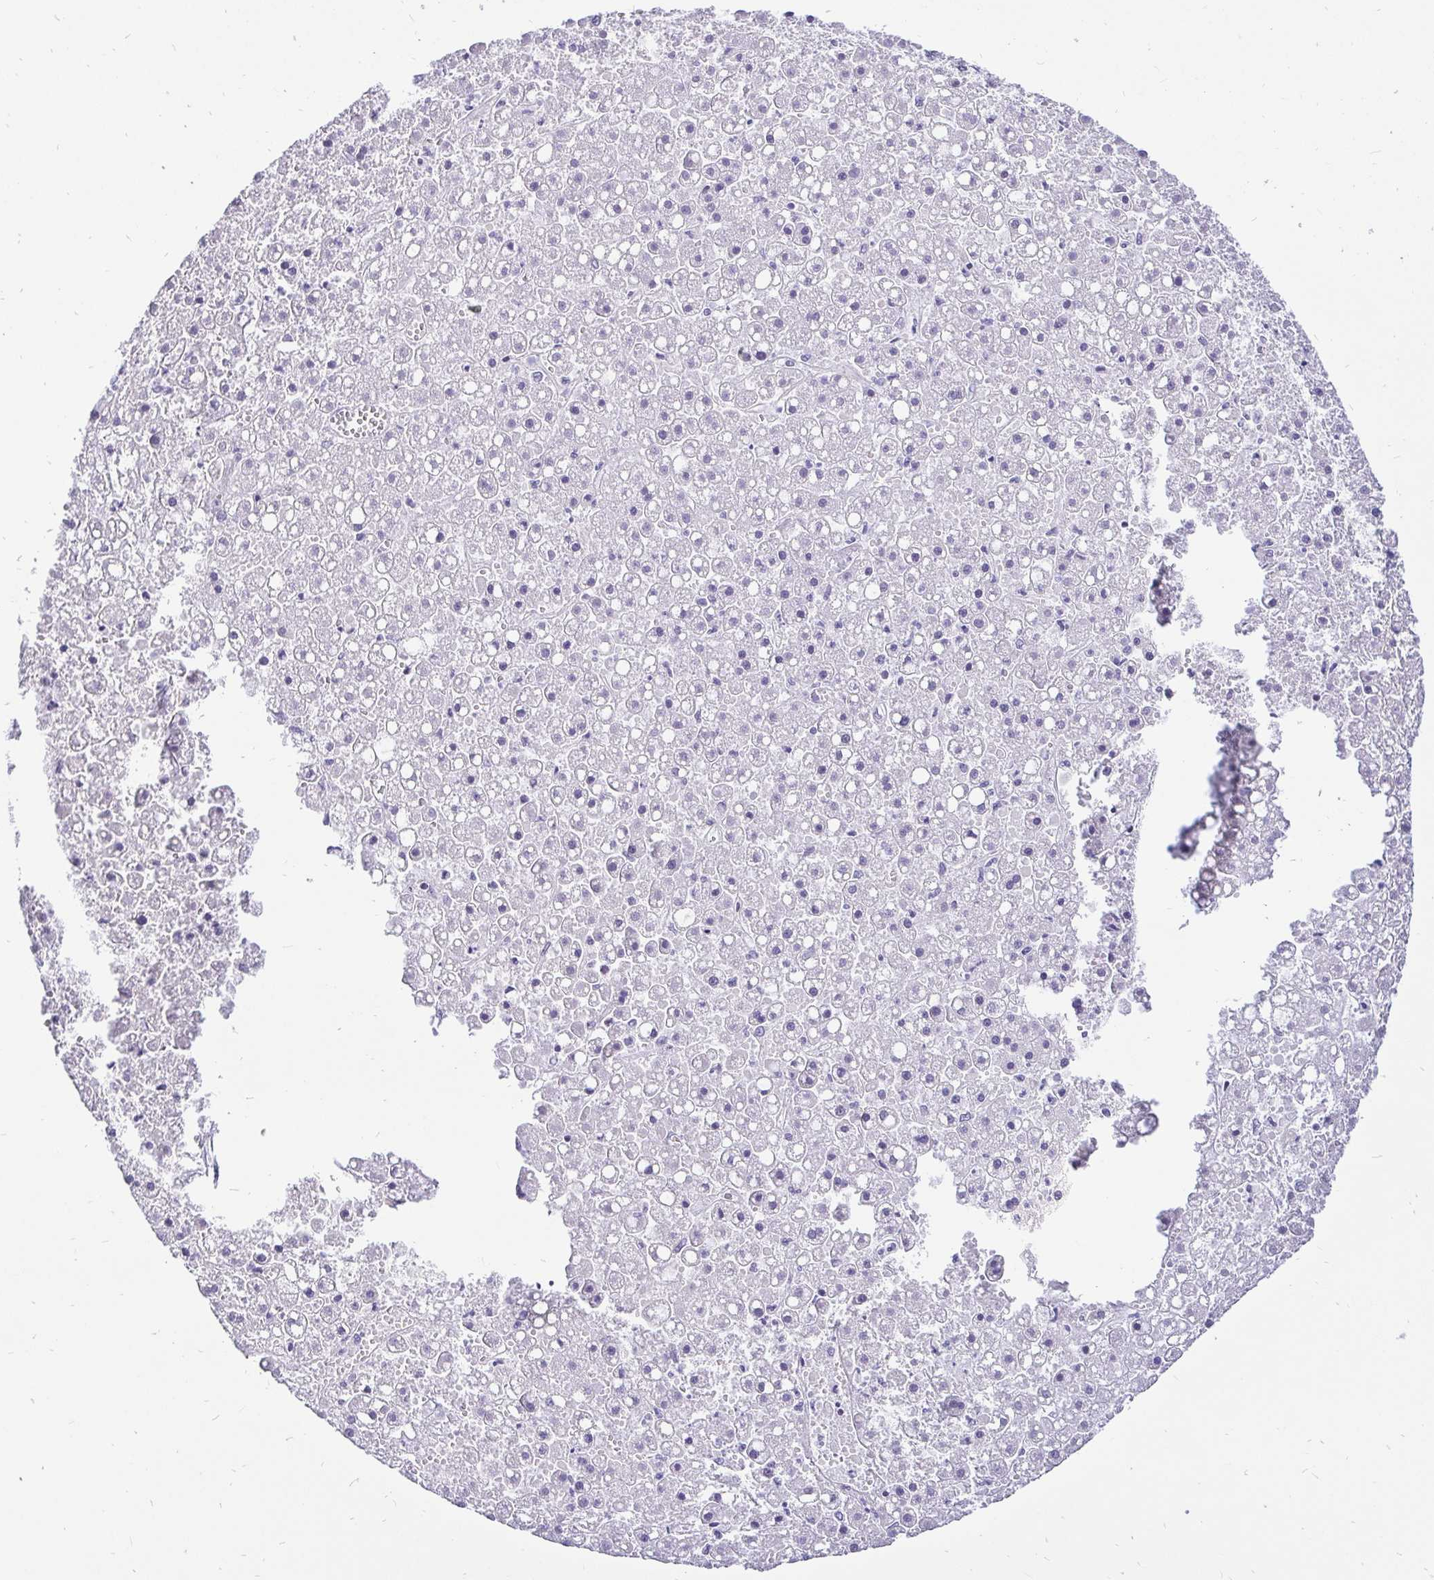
{"staining": {"intensity": "negative", "quantity": "none", "location": "none"}, "tissue": "liver cancer", "cell_type": "Tumor cells", "image_type": "cancer", "snomed": [{"axis": "morphology", "description": "Carcinoma, Hepatocellular, NOS"}, {"axis": "topography", "description": "Liver"}], "caption": "This is a histopathology image of immunohistochemistry (IHC) staining of hepatocellular carcinoma (liver), which shows no positivity in tumor cells.", "gene": "ZNF860", "patient": {"sex": "male", "age": 67}}